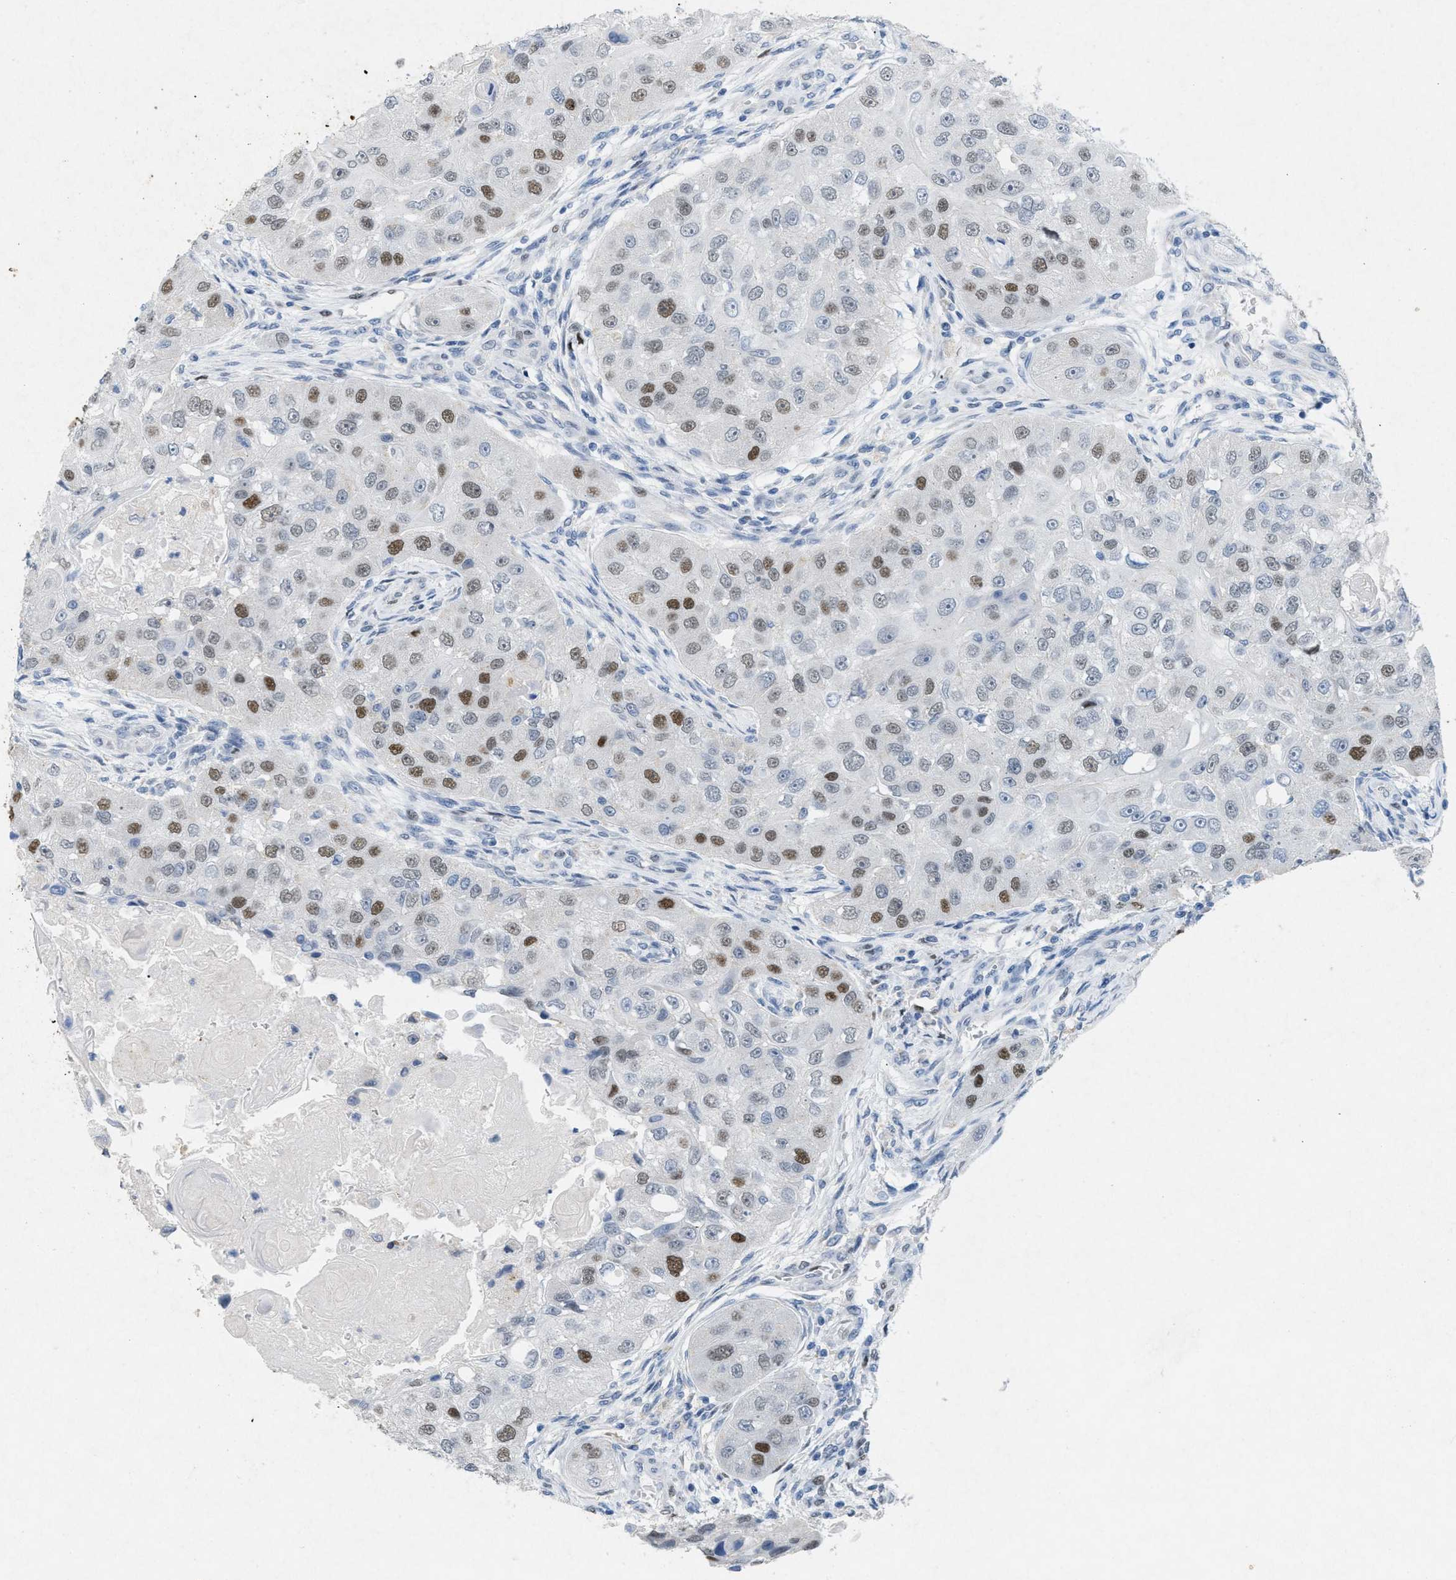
{"staining": {"intensity": "moderate", "quantity": "<25%", "location": "nuclear"}, "tissue": "head and neck cancer", "cell_type": "Tumor cells", "image_type": "cancer", "snomed": [{"axis": "morphology", "description": "Normal tissue, NOS"}, {"axis": "morphology", "description": "Squamous cell carcinoma, NOS"}, {"axis": "topography", "description": "Skeletal muscle"}, {"axis": "topography", "description": "Head-Neck"}], "caption": "Immunohistochemistry of head and neck cancer exhibits low levels of moderate nuclear staining in approximately <25% of tumor cells. The staining was performed using DAB to visualize the protein expression in brown, while the nuclei were stained in blue with hematoxylin (Magnification: 20x).", "gene": "TASOR", "patient": {"sex": "male", "age": 51}}